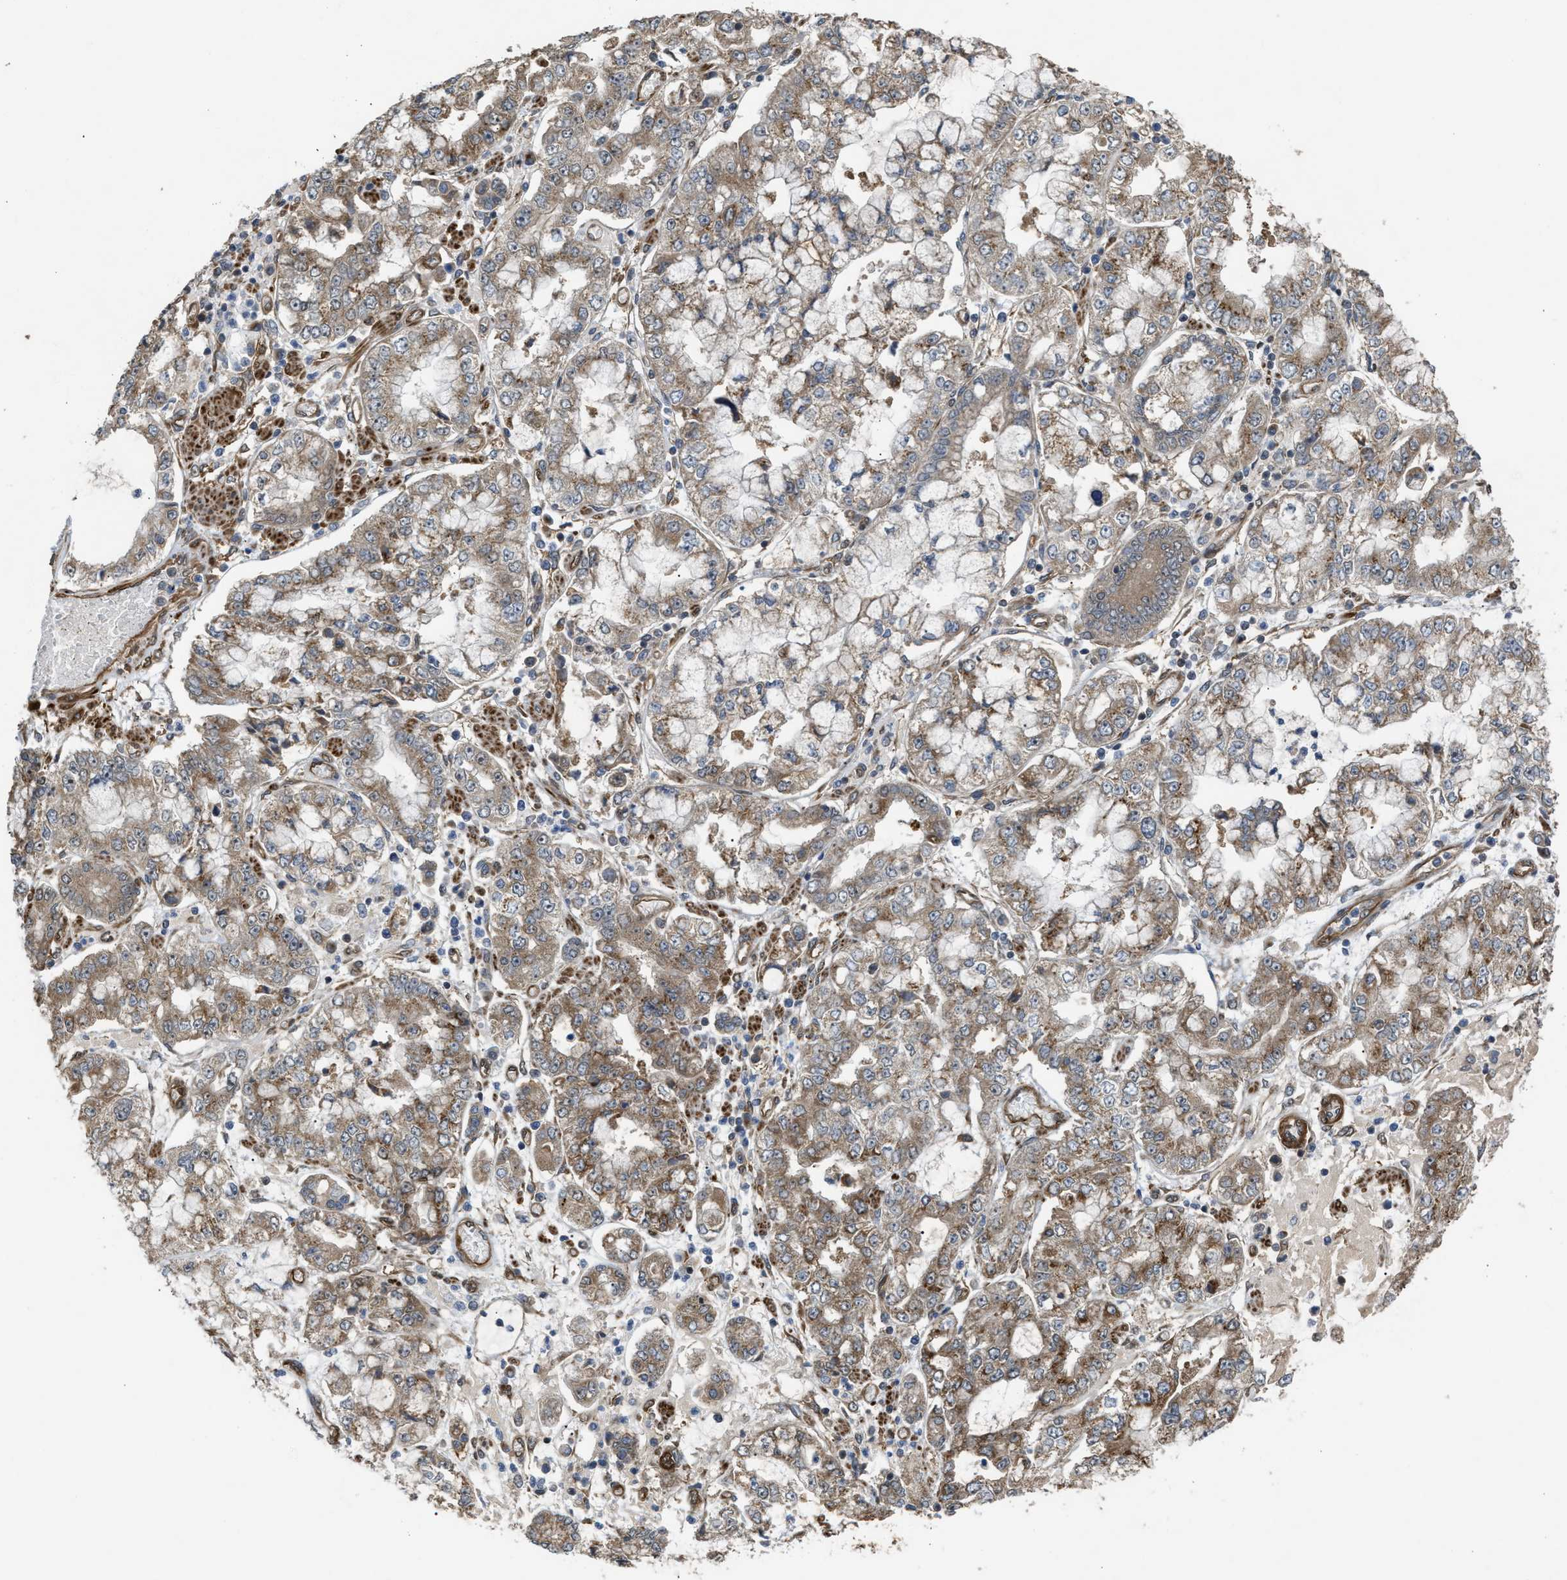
{"staining": {"intensity": "weak", "quantity": ">75%", "location": "cytoplasmic/membranous"}, "tissue": "stomach cancer", "cell_type": "Tumor cells", "image_type": "cancer", "snomed": [{"axis": "morphology", "description": "Adenocarcinoma, NOS"}, {"axis": "topography", "description": "Stomach"}], "caption": "Weak cytoplasmic/membranous positivity is seen in about >75% of tumor cells in adenocarcinoma (stomach). (Brightfield microscopy of DAB IHC at high magnification).", "gene": "BAG3", "patient": {"sex": "male", "age": 76}}